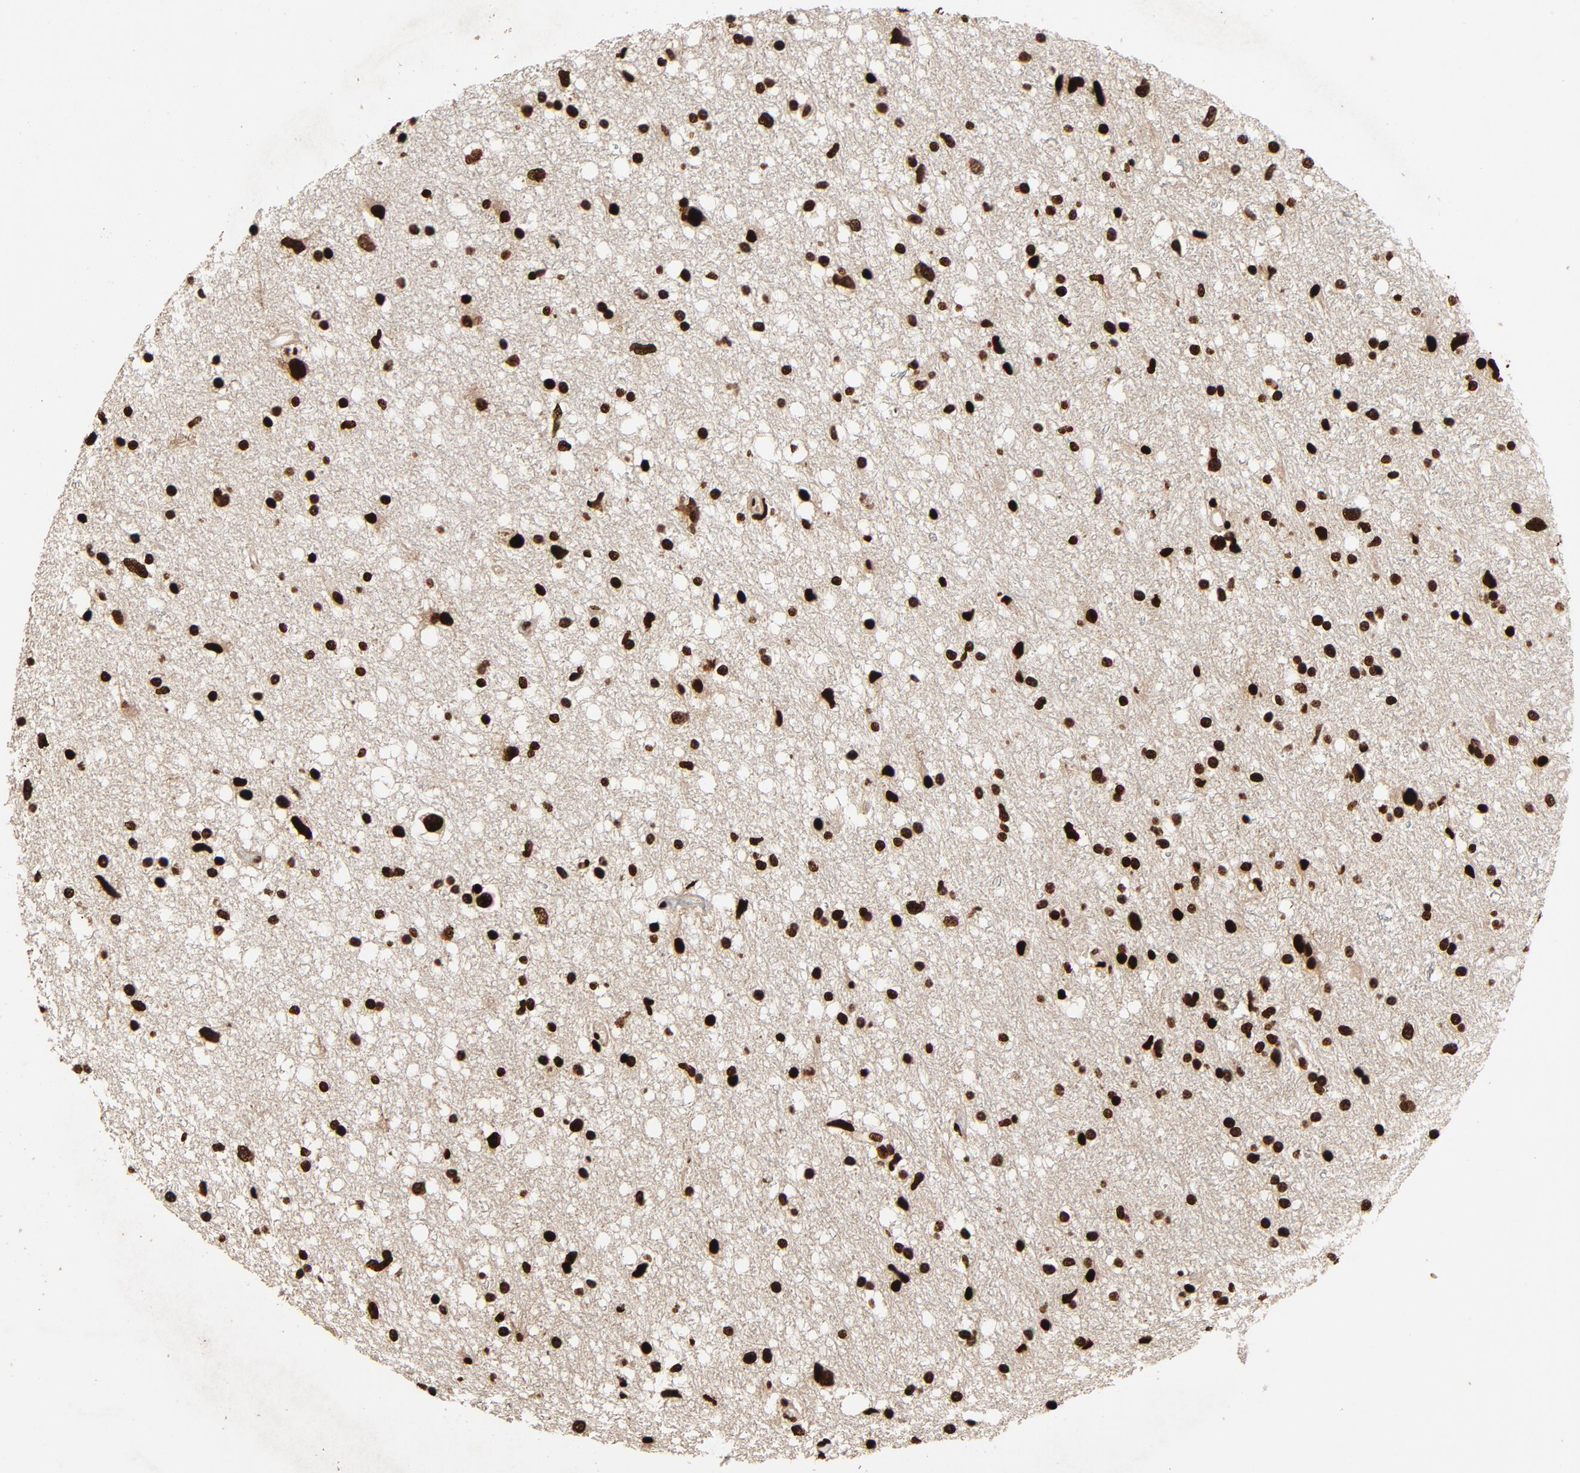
{"staining": {"intensity": "strong", "quantity": ">75%", "location": "nuclear"}, "tissue": "glioma", "cell_type": "Tumor cells", "image_type": "cancer", "snomed": [{"axis": "morphology", "description": "Glioma, malignant, High grade"}, {"axis": "topography", "description": "Brain"}], "caption": "Malignant glioma (high-grade) stained with immunohistochemistry displays strong nuclear staining in approximately >75% of tumor cells. (DAB IHC, brown staining for protein, blue staining for nuclei).", "gene": "TP53BP1", "patient": {"sex": "female", "age": 59}}